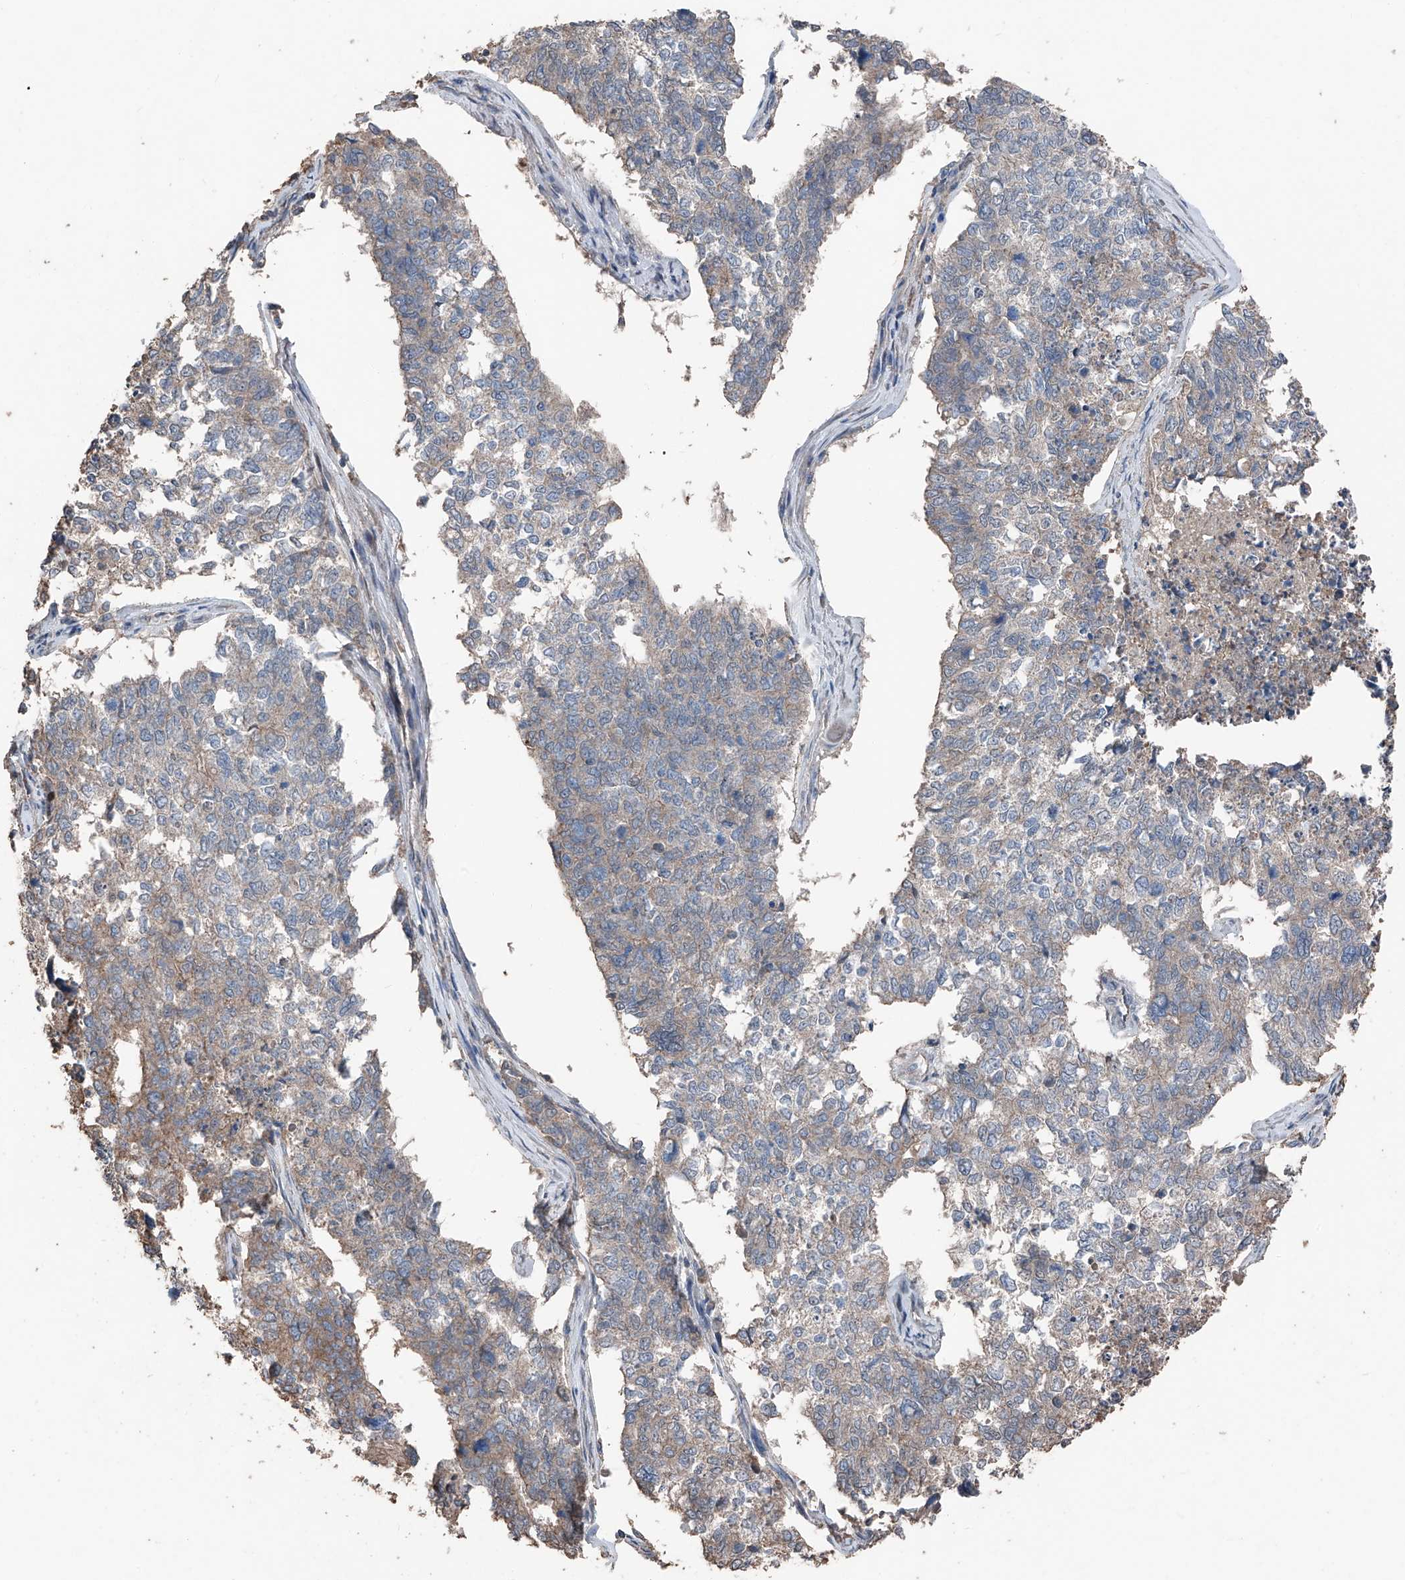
{"staining": {"intensity": "weak", "quantity": "<25%", "location": "cytoplasmic/membranous"}, "tissue": "cervical cancer", "cell_type": "Tumor cells", "image_type": "cancer", "snomed": [{"axis": "morphology", "description": "Squamous cell carcinoma, NOS"}, {"axis": "topography", "description": "Cervix"}], "caption": "Image shows no significant protein expression in tumor cells of cervical squamous cell carcinoma.", "gene": "MAMLD1", "patient": {"sex": "female", "age": 63}}